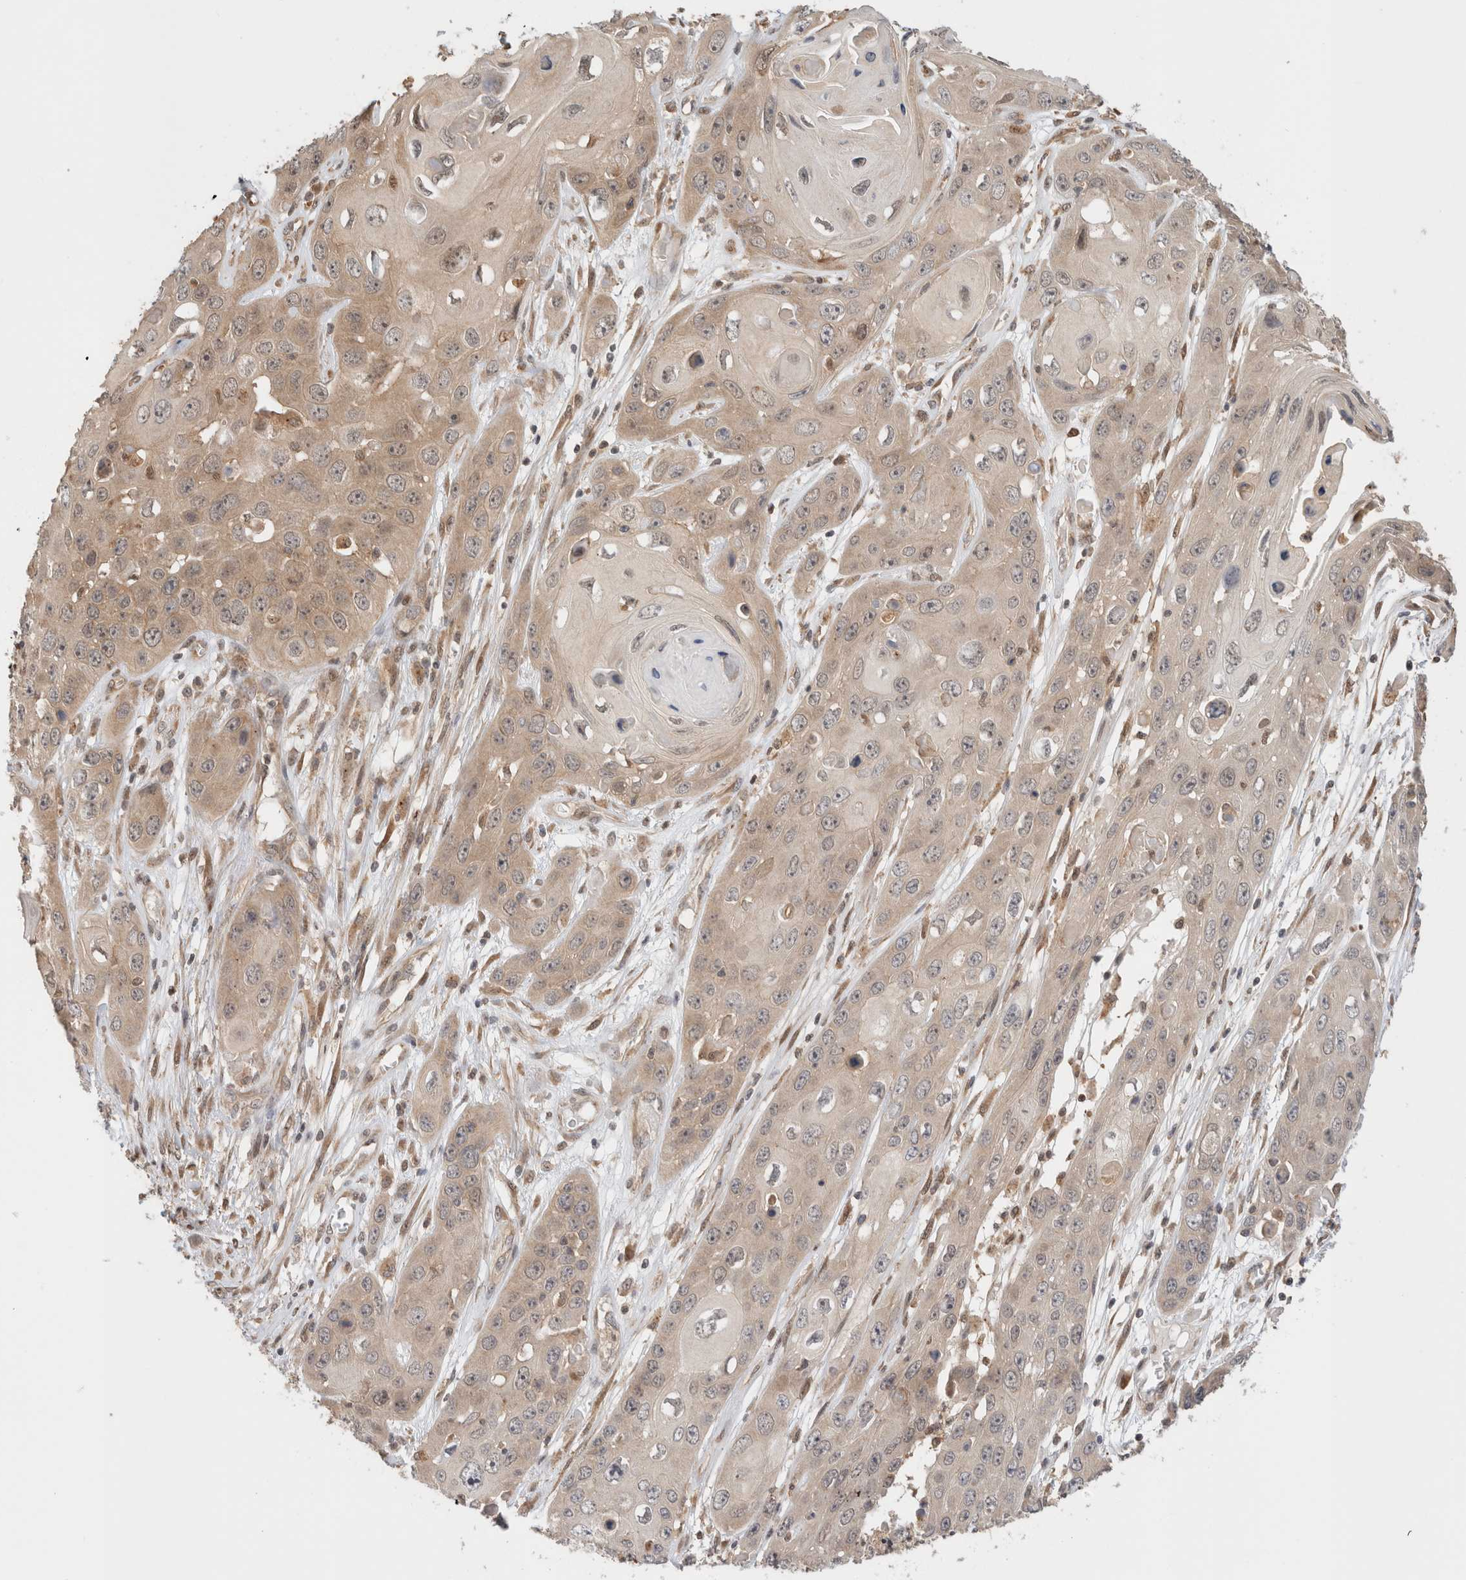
{"staining": {"intensity": "weak", "quantity": "25%-75%", "location": "cytoplasmic/membranous"}, "tissue": "skin cancer", "cell_type": "Tumor cells", "image_type": "cancer", "snomed": [{"axis": "morphology", "description": "Squamous cell carcinoma, NOS"}, {"axis": "topography", "description": "Skin"}], "caption": "A micrograph showing weak cytoplasmic/membranous expression in approximately 25%-75% of tumor cells in skin cancer (squamous cell carcinoma), as visualized by brown immunohistochemical staining.", "gene": "OTUD6B", "patient": {"sex": "male", "age": 55}}